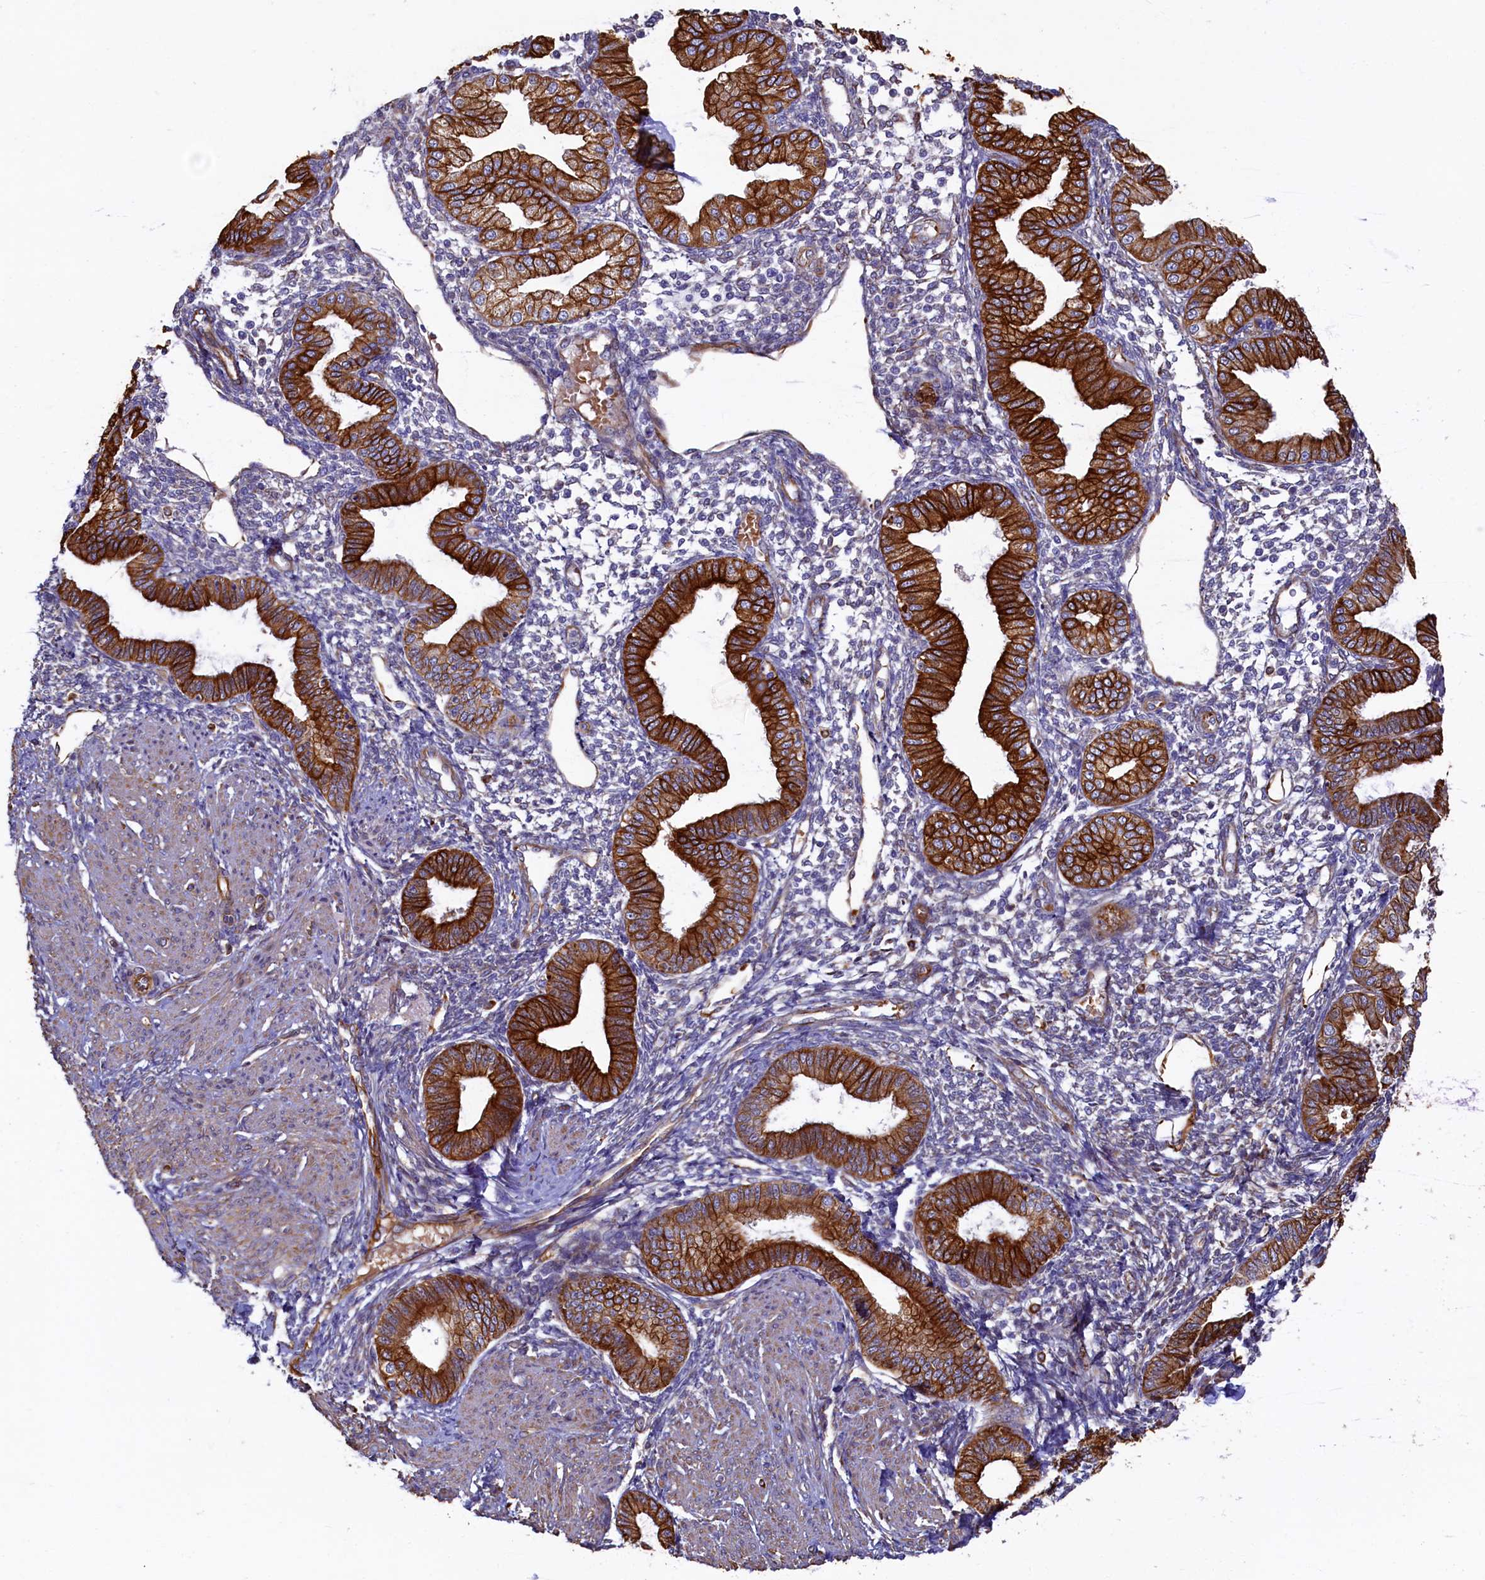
{"staining": {"intensity": "weak", "quantity": "<25%", "location": "cytoplasmic/membranous"}, "tissue": "endometrium", "cell_type": "Cells in endometrial stroma", "image_type": "normal", "snomed": [{"axis": "morphology", "description": "Normal tissue, NOS"}, {"axis": "topography", "description": "Endometrium"}], "caption": "Normal endometrium was stained to show a protein in brown. There is no significant positivity in cells in endometrial stroma. The staining is performed using DAB (3,3'-diaminobenzidine) brown chromogen with nuclei counter-stained in using hematoxylin.", "gene": "LRRC57", "patient": {"sex": "female", "age": 53}}